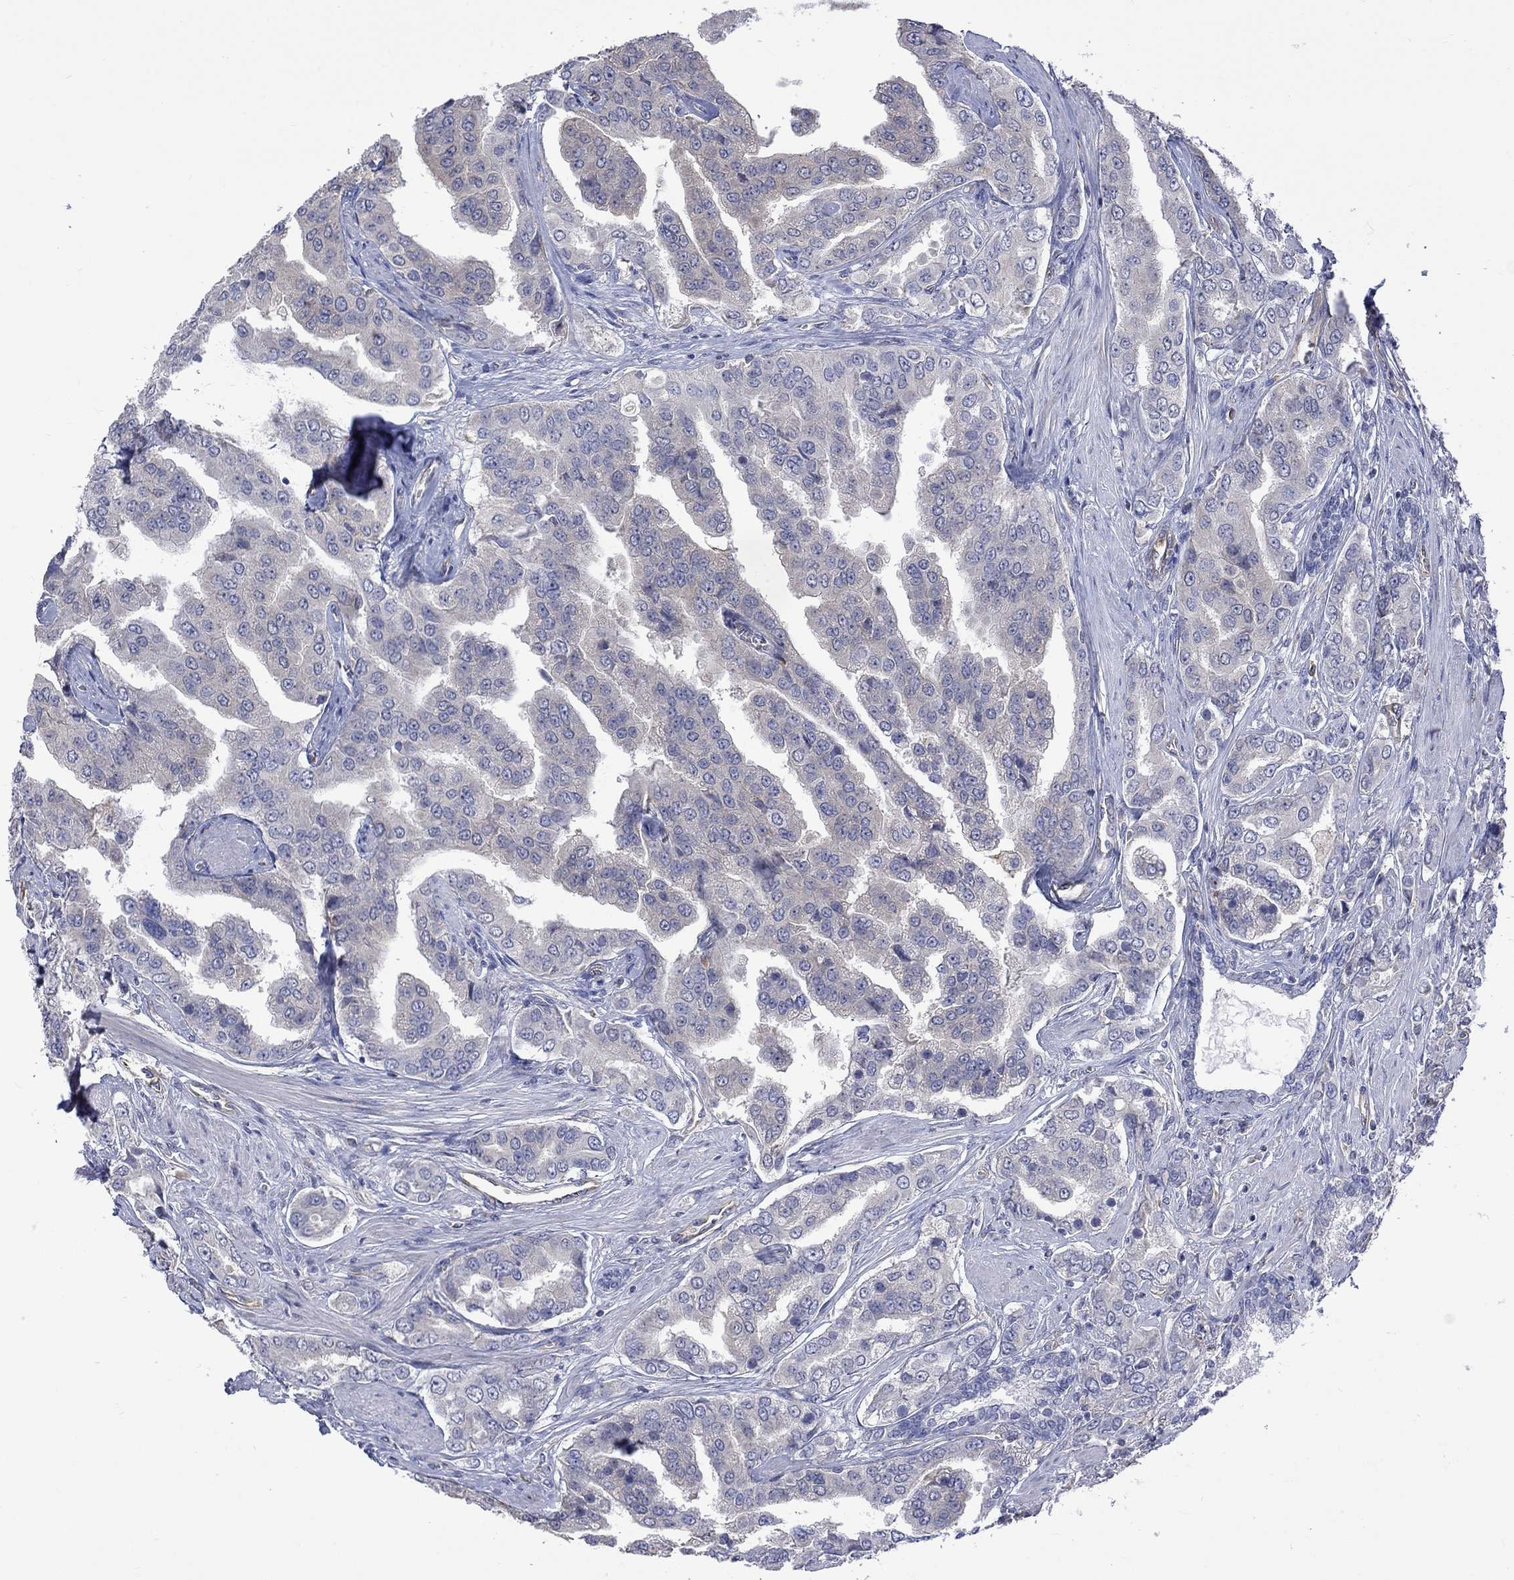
{"staining": {"intensity": "negative", "quantity": "none", "location": "none"}, "tissue": "prostate cancer", "cell_type": "Tumor cells", "image_type": "cancer", "snomed": [{"axis": "morphology", "description": "Adenocarcinoma, NOS"}, {"axis": "topography", "description": "Prostate and seminal vesicle, NOS"}, {"axis": "topography", "description": "Prostate"}], "caption": "High magnification brightfield microscopy of prostate cancer (adenocarcinoma) stained with DAB (brown) and counterstained with hematoxylin (blue): tumor cells show no significant positivity.", "gene": "CAMKK2", "patient": {"sex": "male", "age": 69}}